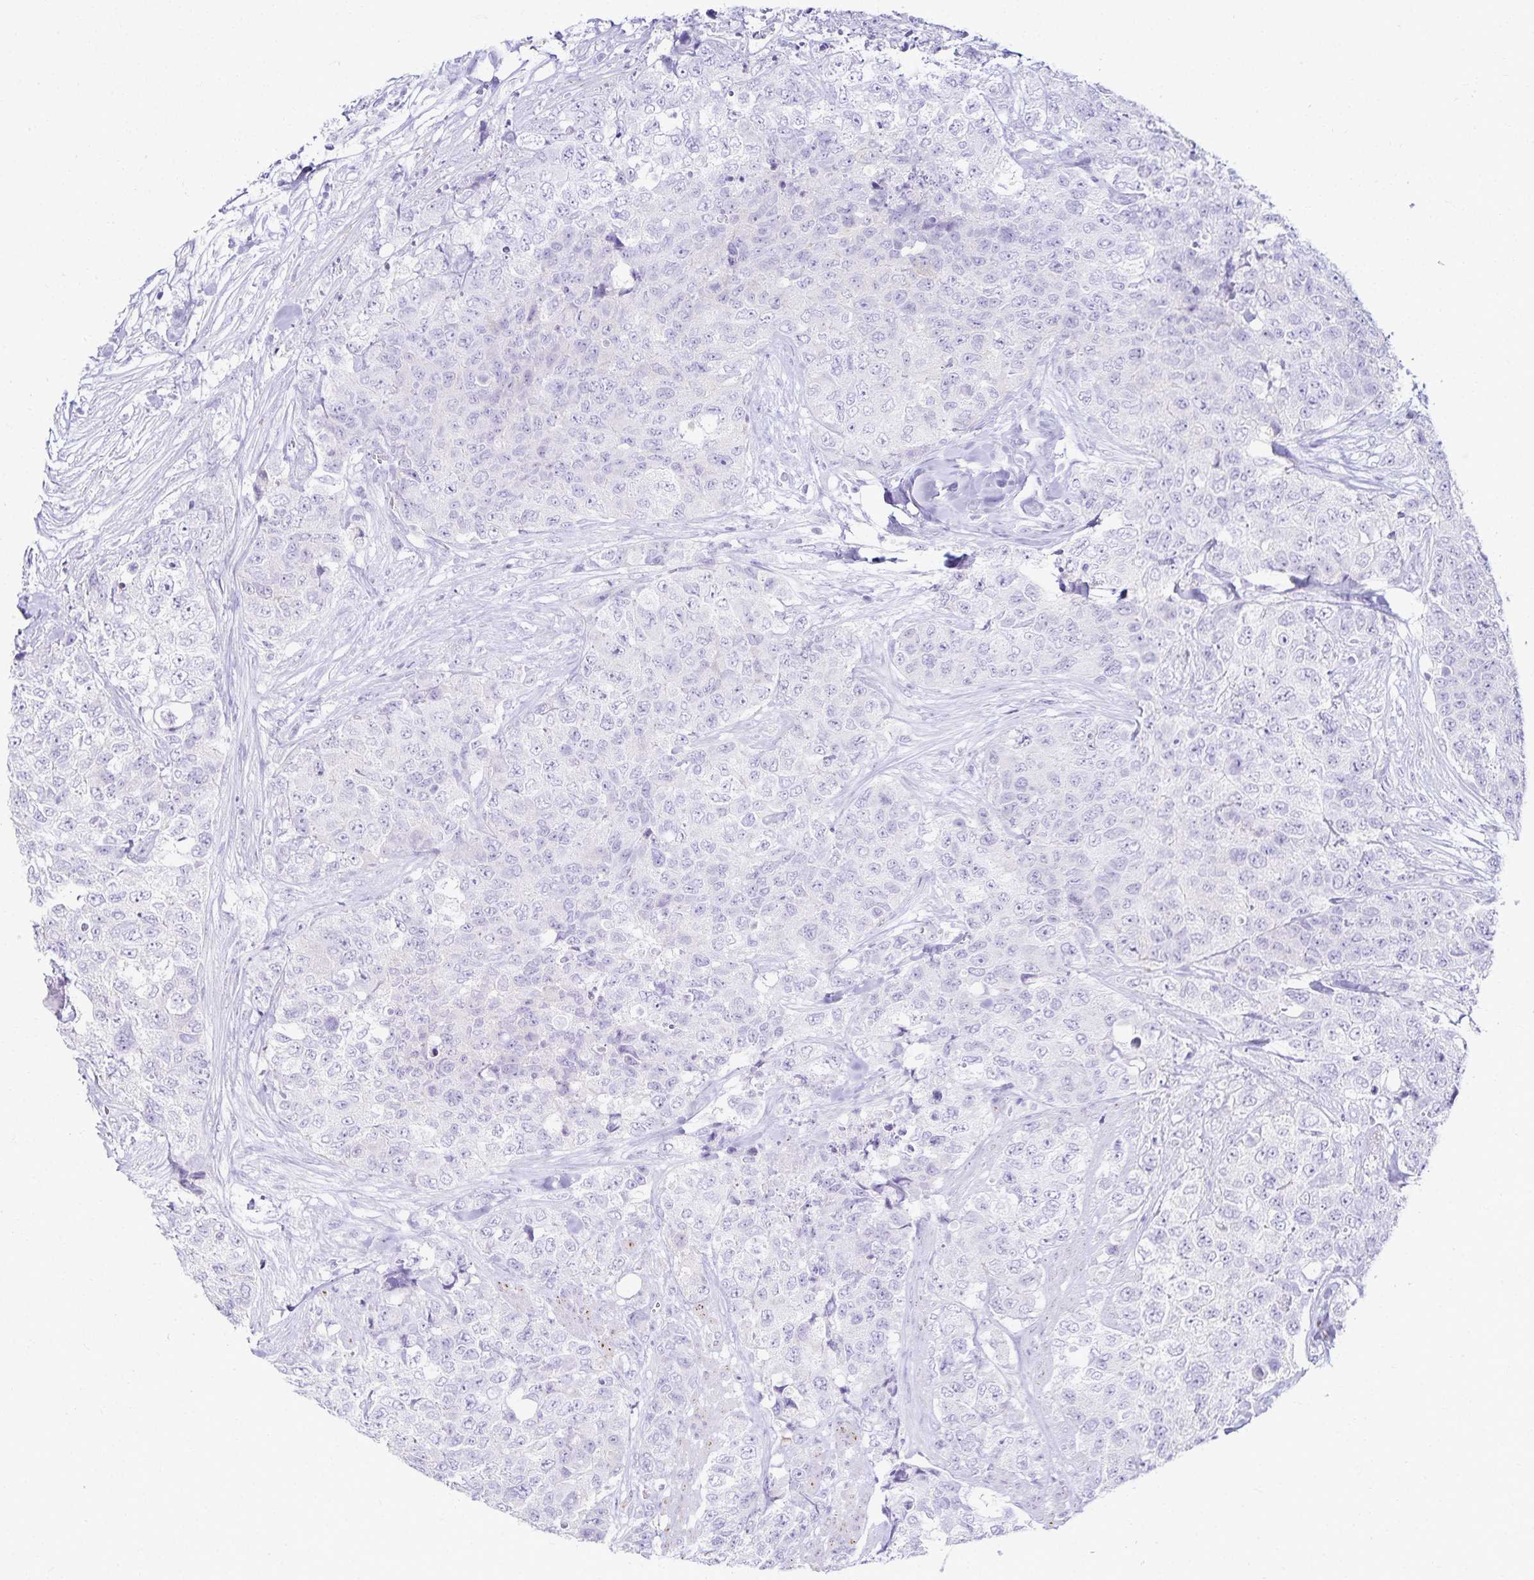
{"staining": {"intensity": "negative", "quantity": "none", "location": "none"}, "tissue": "urothelial cancer", "cell_type": "Tumor cells", "image_type": "cancer", "snomed": [{"axis": "morphology", "description": "Urothelial carcinoma, High grade"}, {"axis": "topography", "description": "Urinary bladder"}], "caption": "DAB immunohistochemical staining of human urothelial carcinoma (high-grade) shows no significant staining in tumor cells.", "gene": "GP2", "patient": {"sex": "female", "age": 78}}